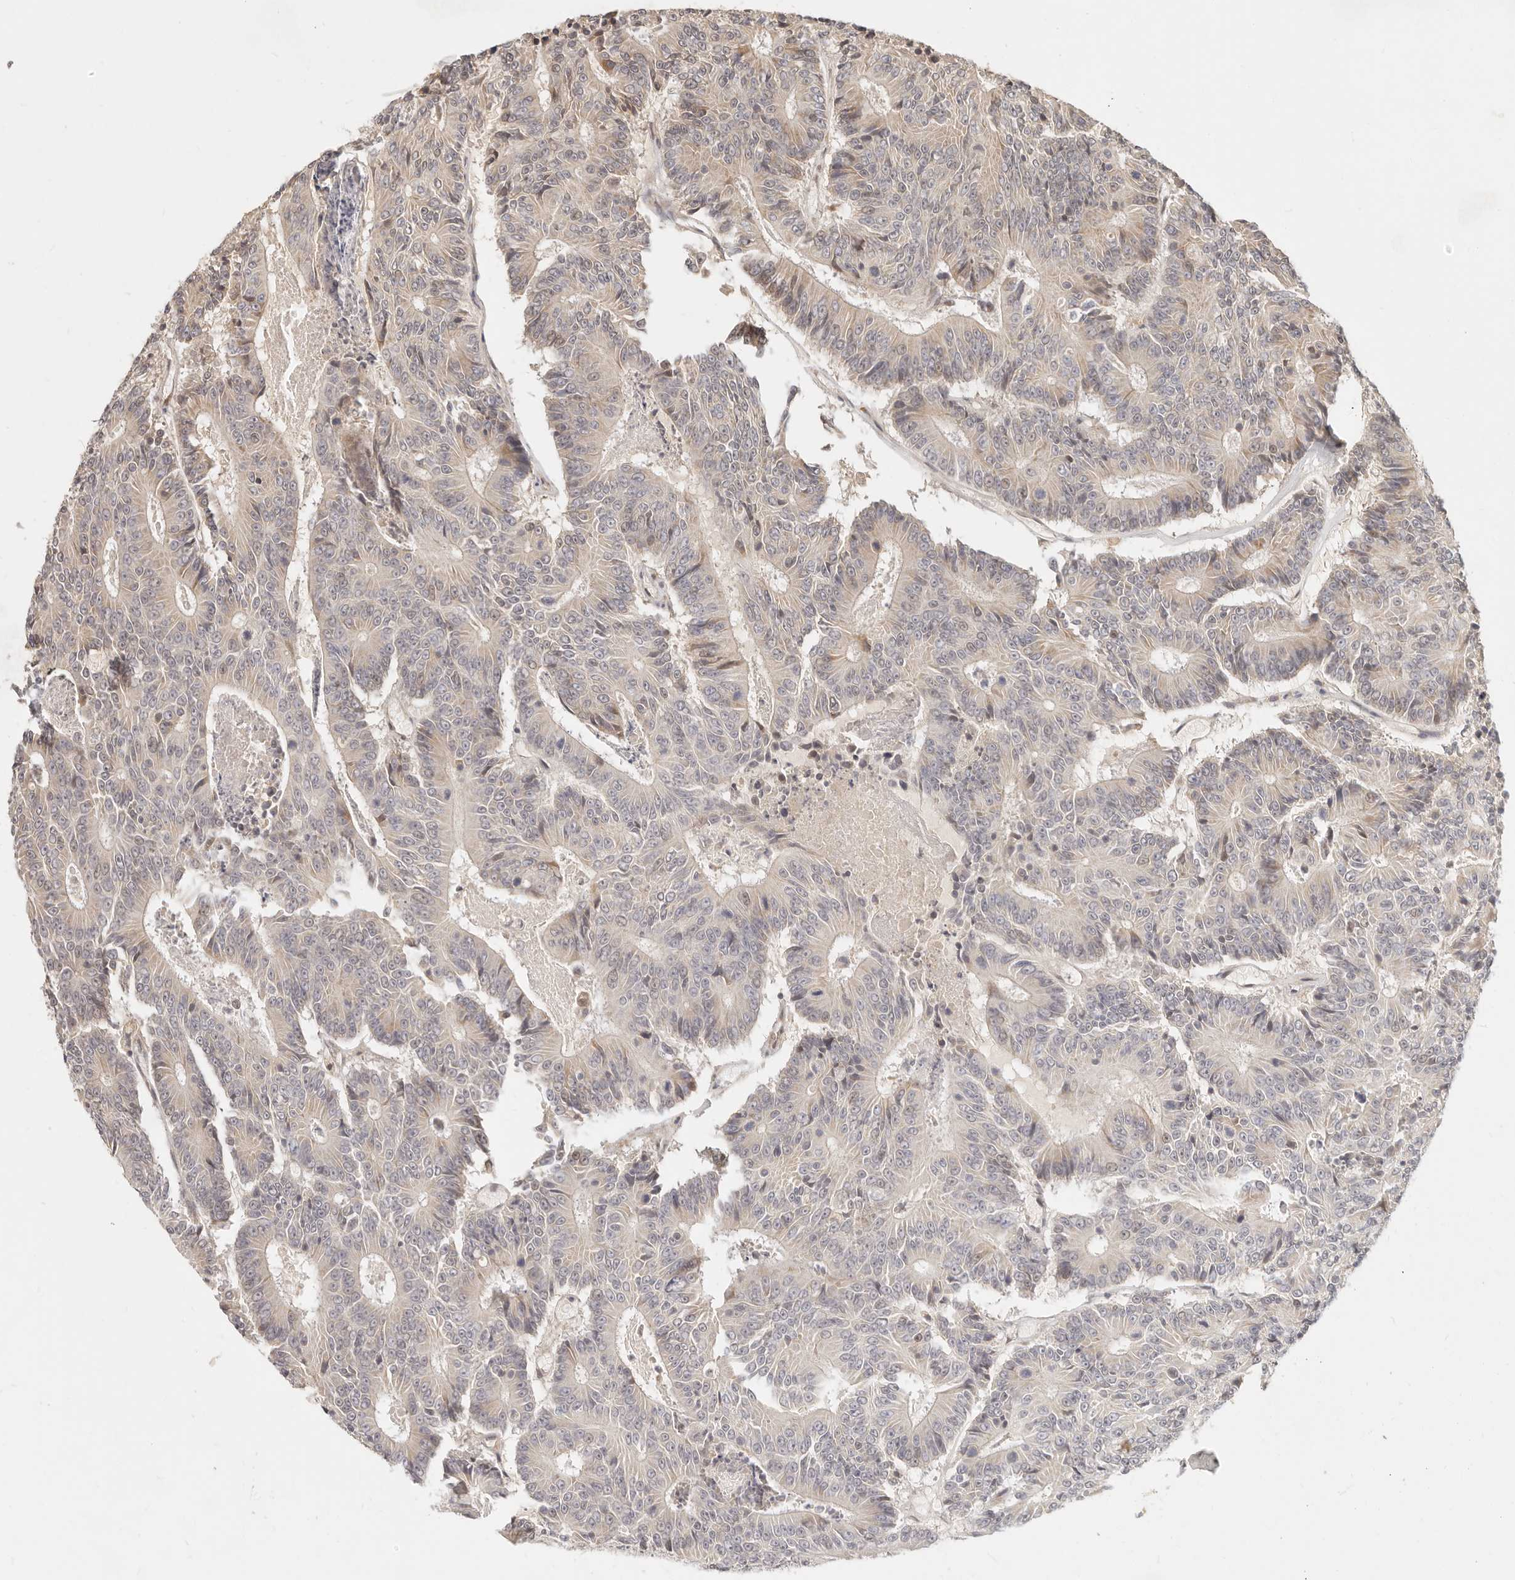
{"staining": {"intensity": "negative", "quantity": "none", "location": "none"}, "tissue": "colorectal cancer", "cell_type": "Tumor cells", "image_type": "cancer", "snomed": [{"axis": "morphology", "description": "Adenocarcinoma, NOS"}, {"axis": "topography", "description": "Colon"}], "caption": "IHC micrograph of human colorectal cancer stained for a protein (brown), which shows no expression in tumor cells.", "gene": "TIMM17A", "patient": {"sex": "male", "age": 83}}